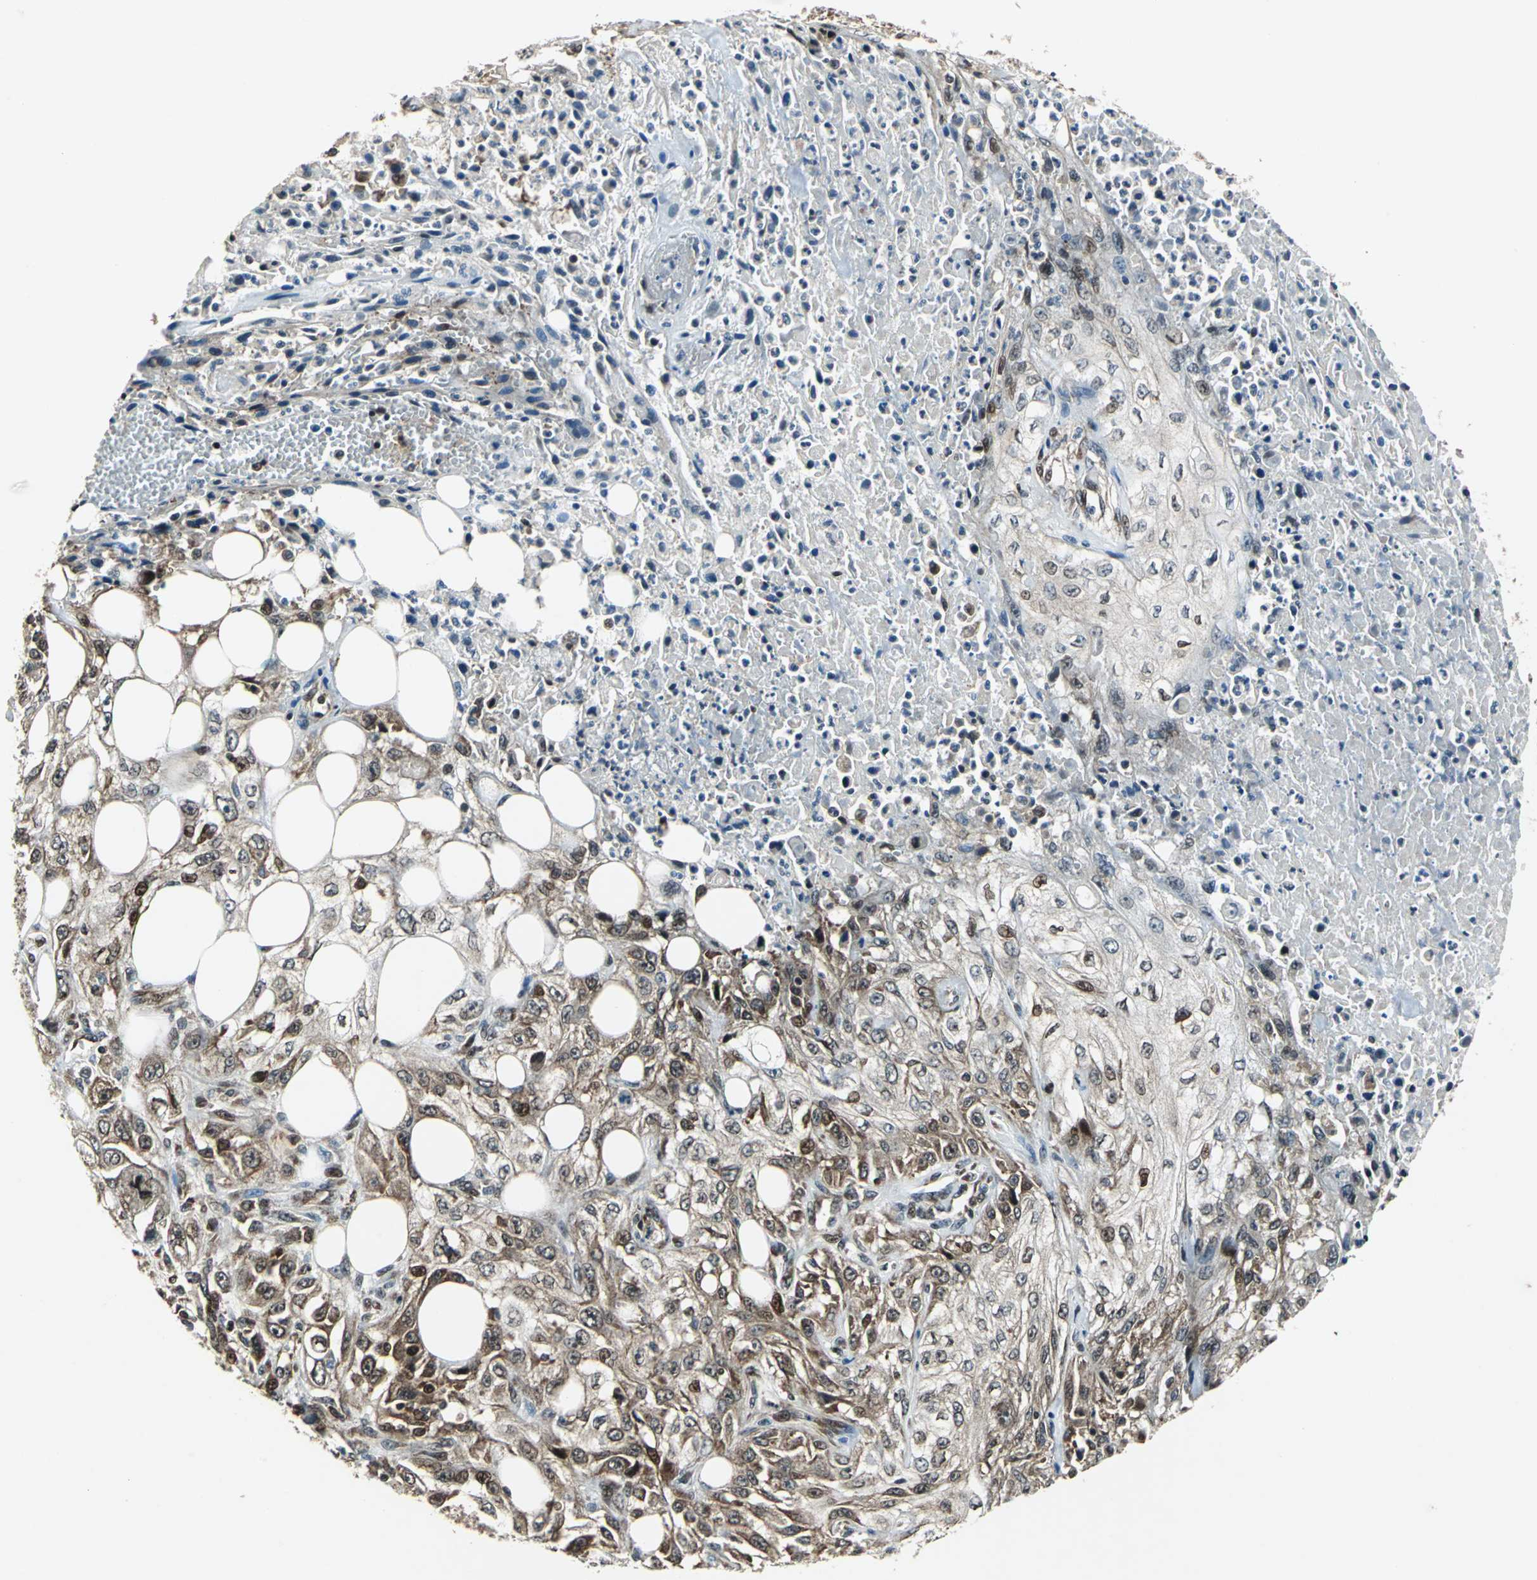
{"staining": {"intensity": "moderate", "quantity": "25%-75%", "location": "cytoplasmic/membranous,nuclear"}, "tissue": "skin cancer", "cell_type": "Tumor cells", "image_type": "cancer", "snomed": [{"axis": "morphology", "description": "Squamous cell carcinoma, NOS"}, {"axis": "topography", "description": "Skin"}], "caption": "A medium amount of moderate cytoplasmic/membranous and nuclear positivity is present in about 25%-75% of tumor cells in skin squamous cell carcinoma tissue. (IHC, brightfield microscopy, high magnification).", "gene": "AATF", "patient": {"sex": "male", "age": 75}}